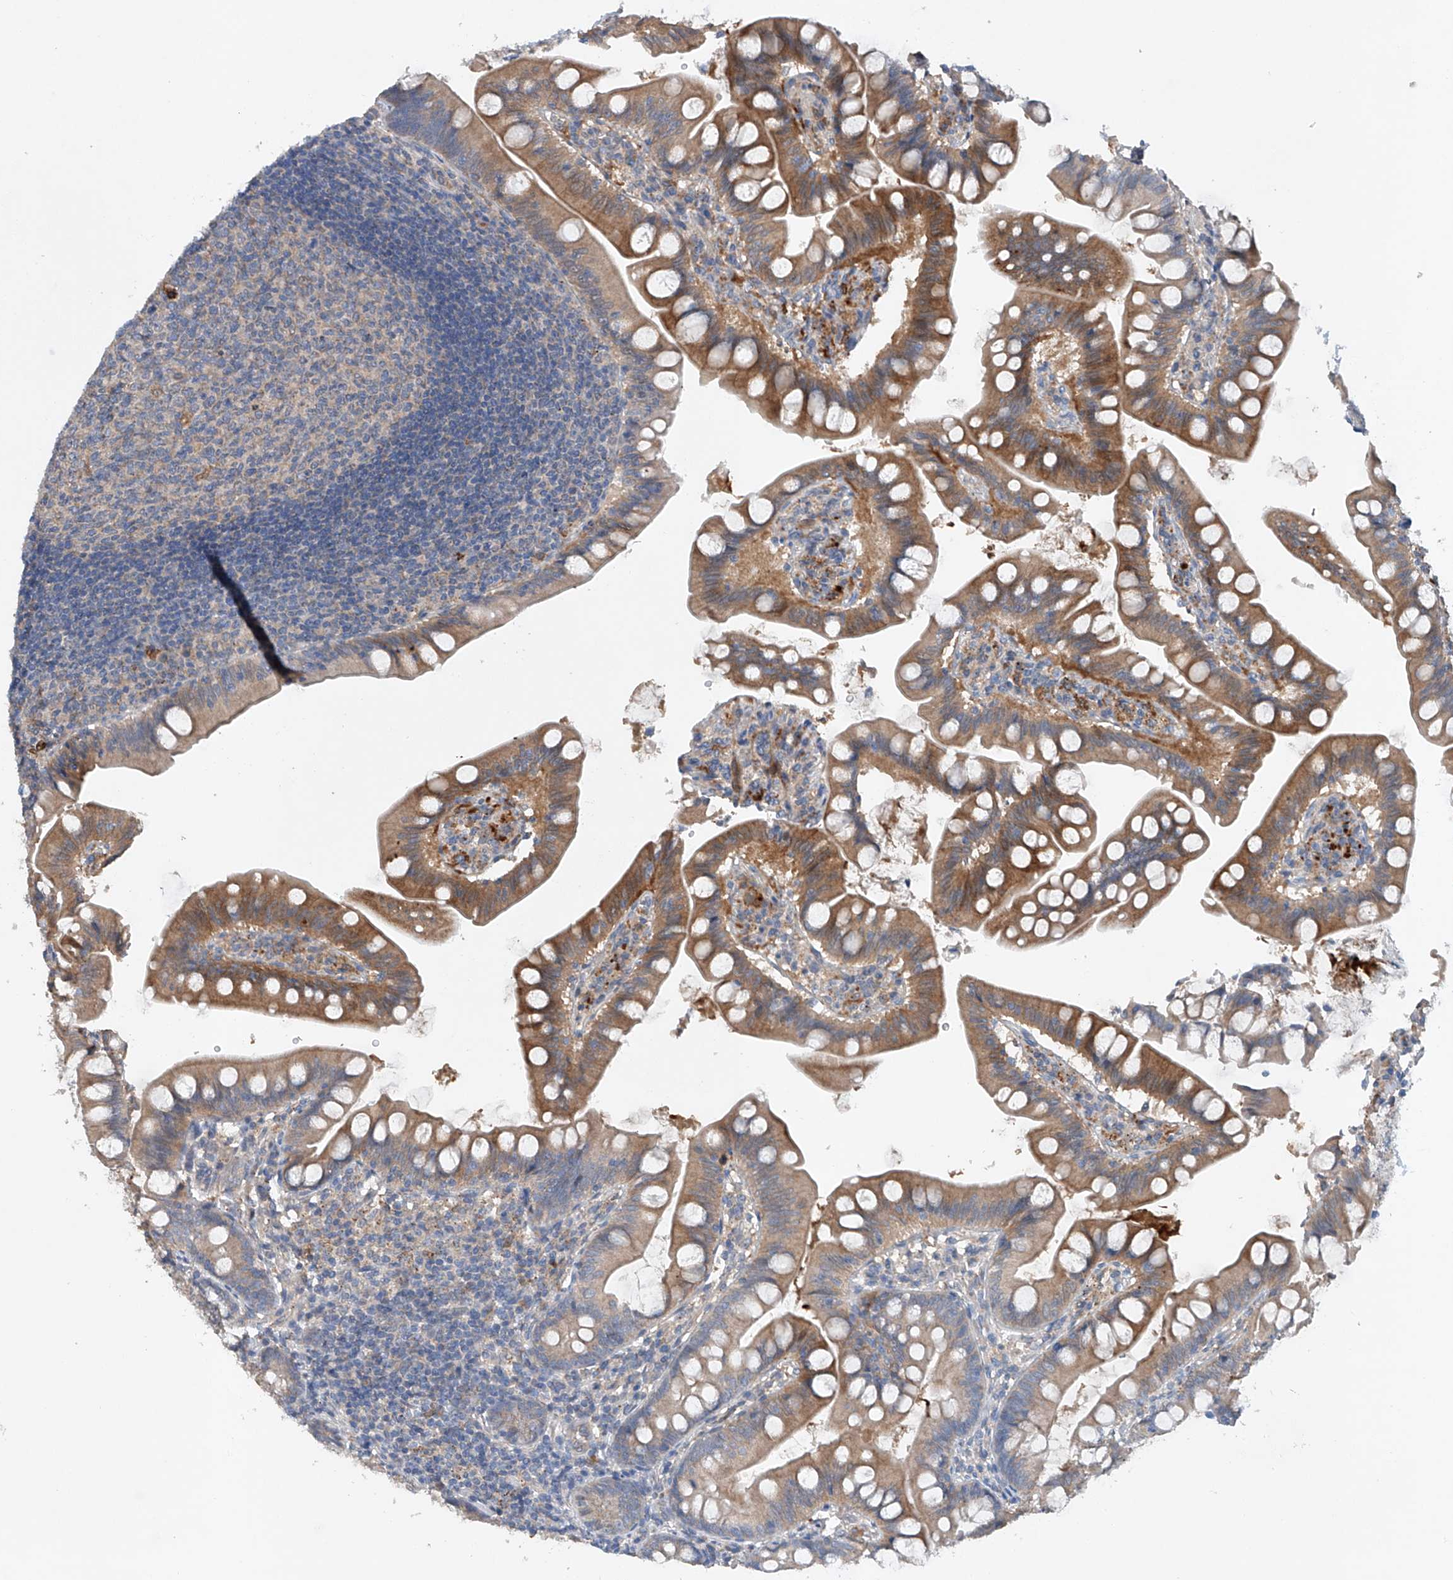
{"staining": {"intensity": "moderate", "quantity": ">75%", "location": "cytoplasmic/membranous"}, "tissue": "small intestine", "cell_type": "Glandular cells", "image_type": "normal", "snomed": [{"axis": "morphology", "description": "Normal tissue, NOS"}, {"axis": "topography", "description": "Small intestine"}], "caption": "Protein analysis of unremarkable small intestine exhibits moderate cytoplasmic/membranous positivity in about >75% of glandular cells. The protein of interest is stained brown, and the nuclei are stained in blue (DAB IHC with brightfield microscopy, high magnification).", "gene": "CEP85L", "patient": {"sex": "male", "age": 7}}